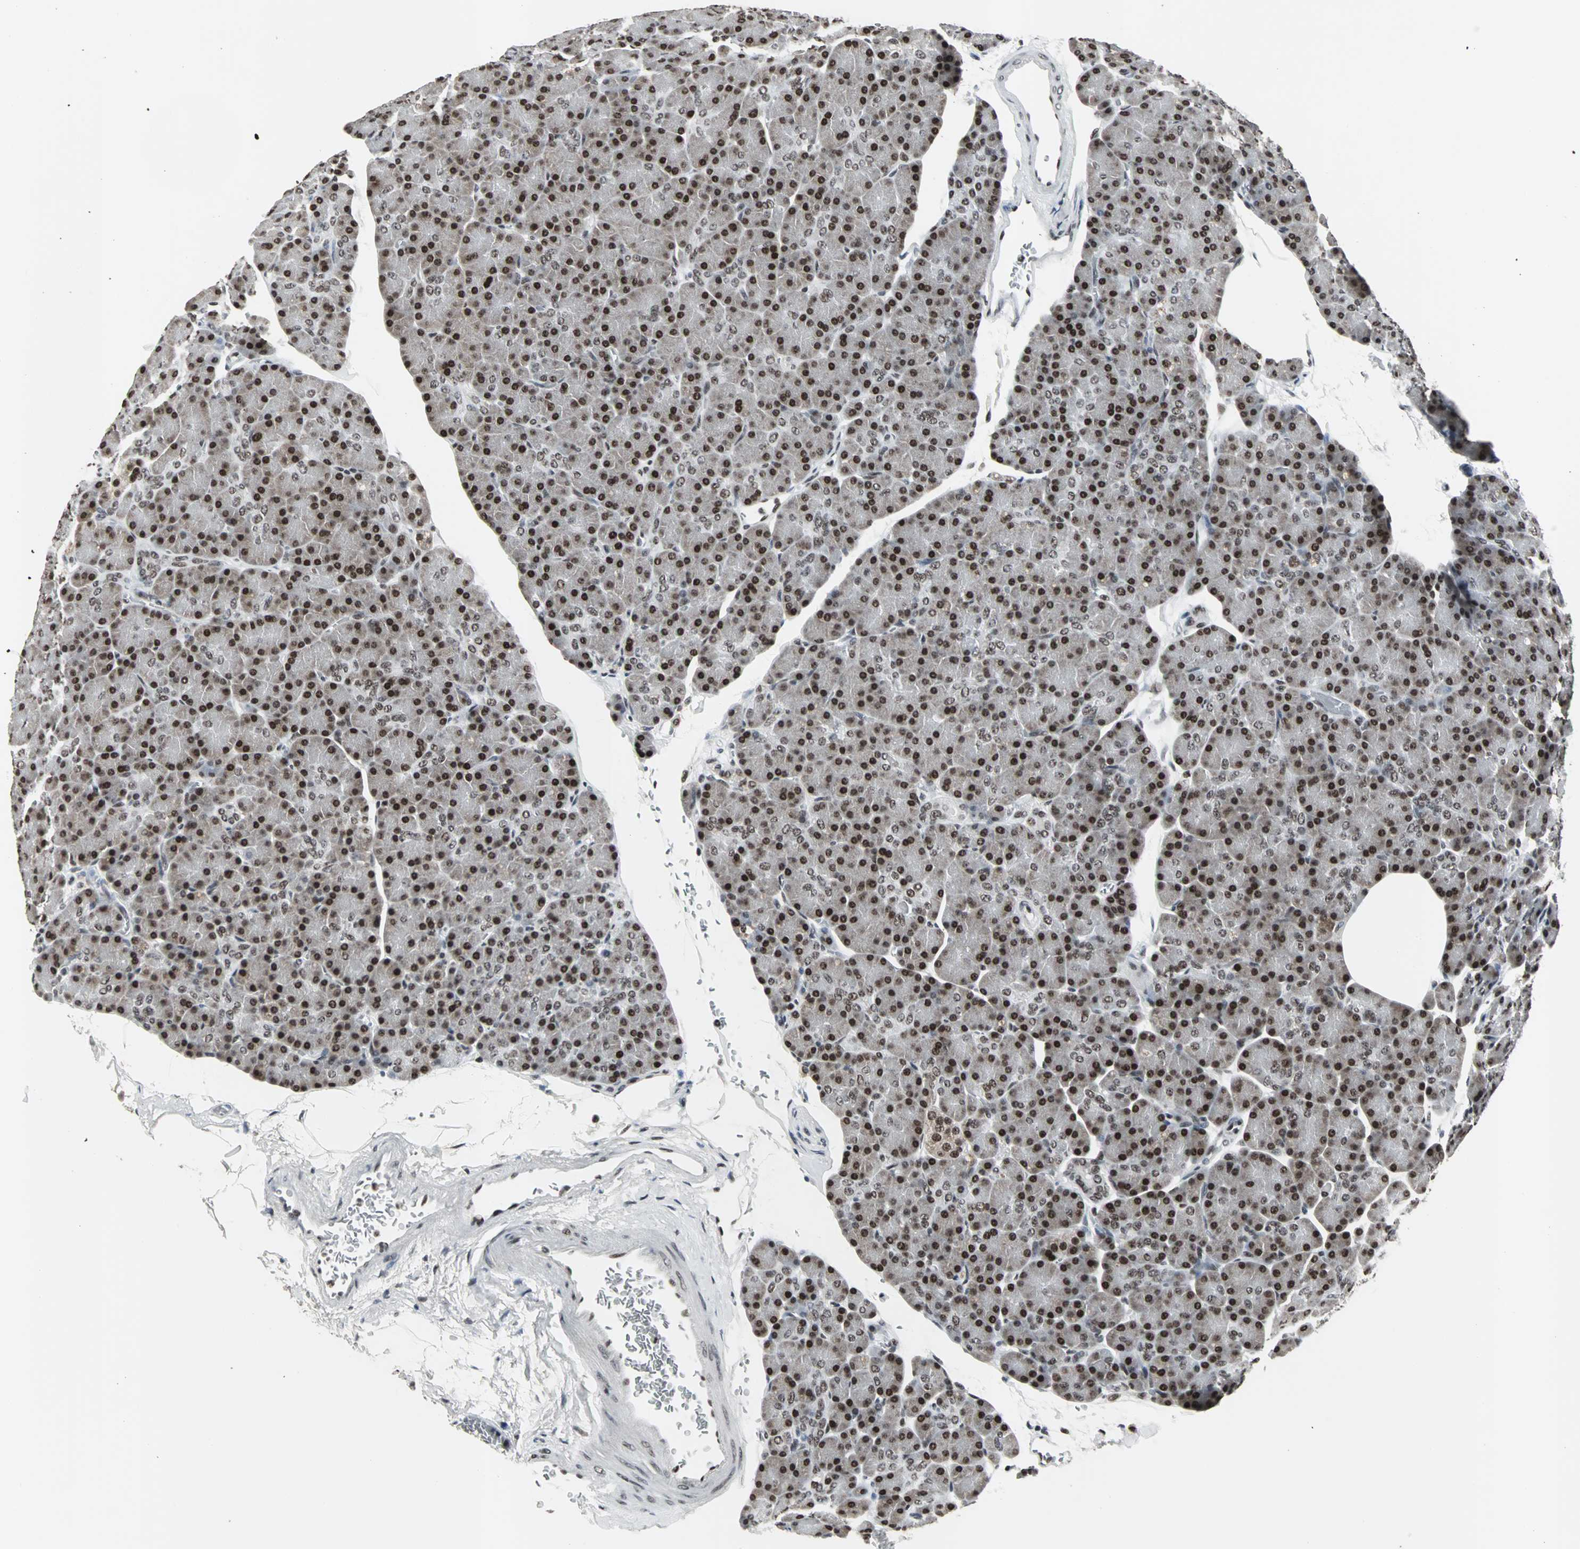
{"staining": {"intensity": "strong", "quantity": ">75%", "location": "nuclear"}, "tissue": "pancreas", "cell_type": "Exocrine glandular cells", "image_type": "normal", "snomed": [{"axis": "morphology", "description": "Normal tissue, NOS"}, {"axis": "topography", "description": "Pancreas"}], "caption": "Benign pancreas was stained to show a protein in brown. There is high levels of strong nuclear positivity in approximately >75% of exocrine glandular cells. Using DAB (3,3'-diaminobenzidine) (brown) and hematoxylin (blue) stains, captured at high magnification using brightfield microscopy.", "gene": "PNKP", "patient": {"sex": "female", "age": 43}}